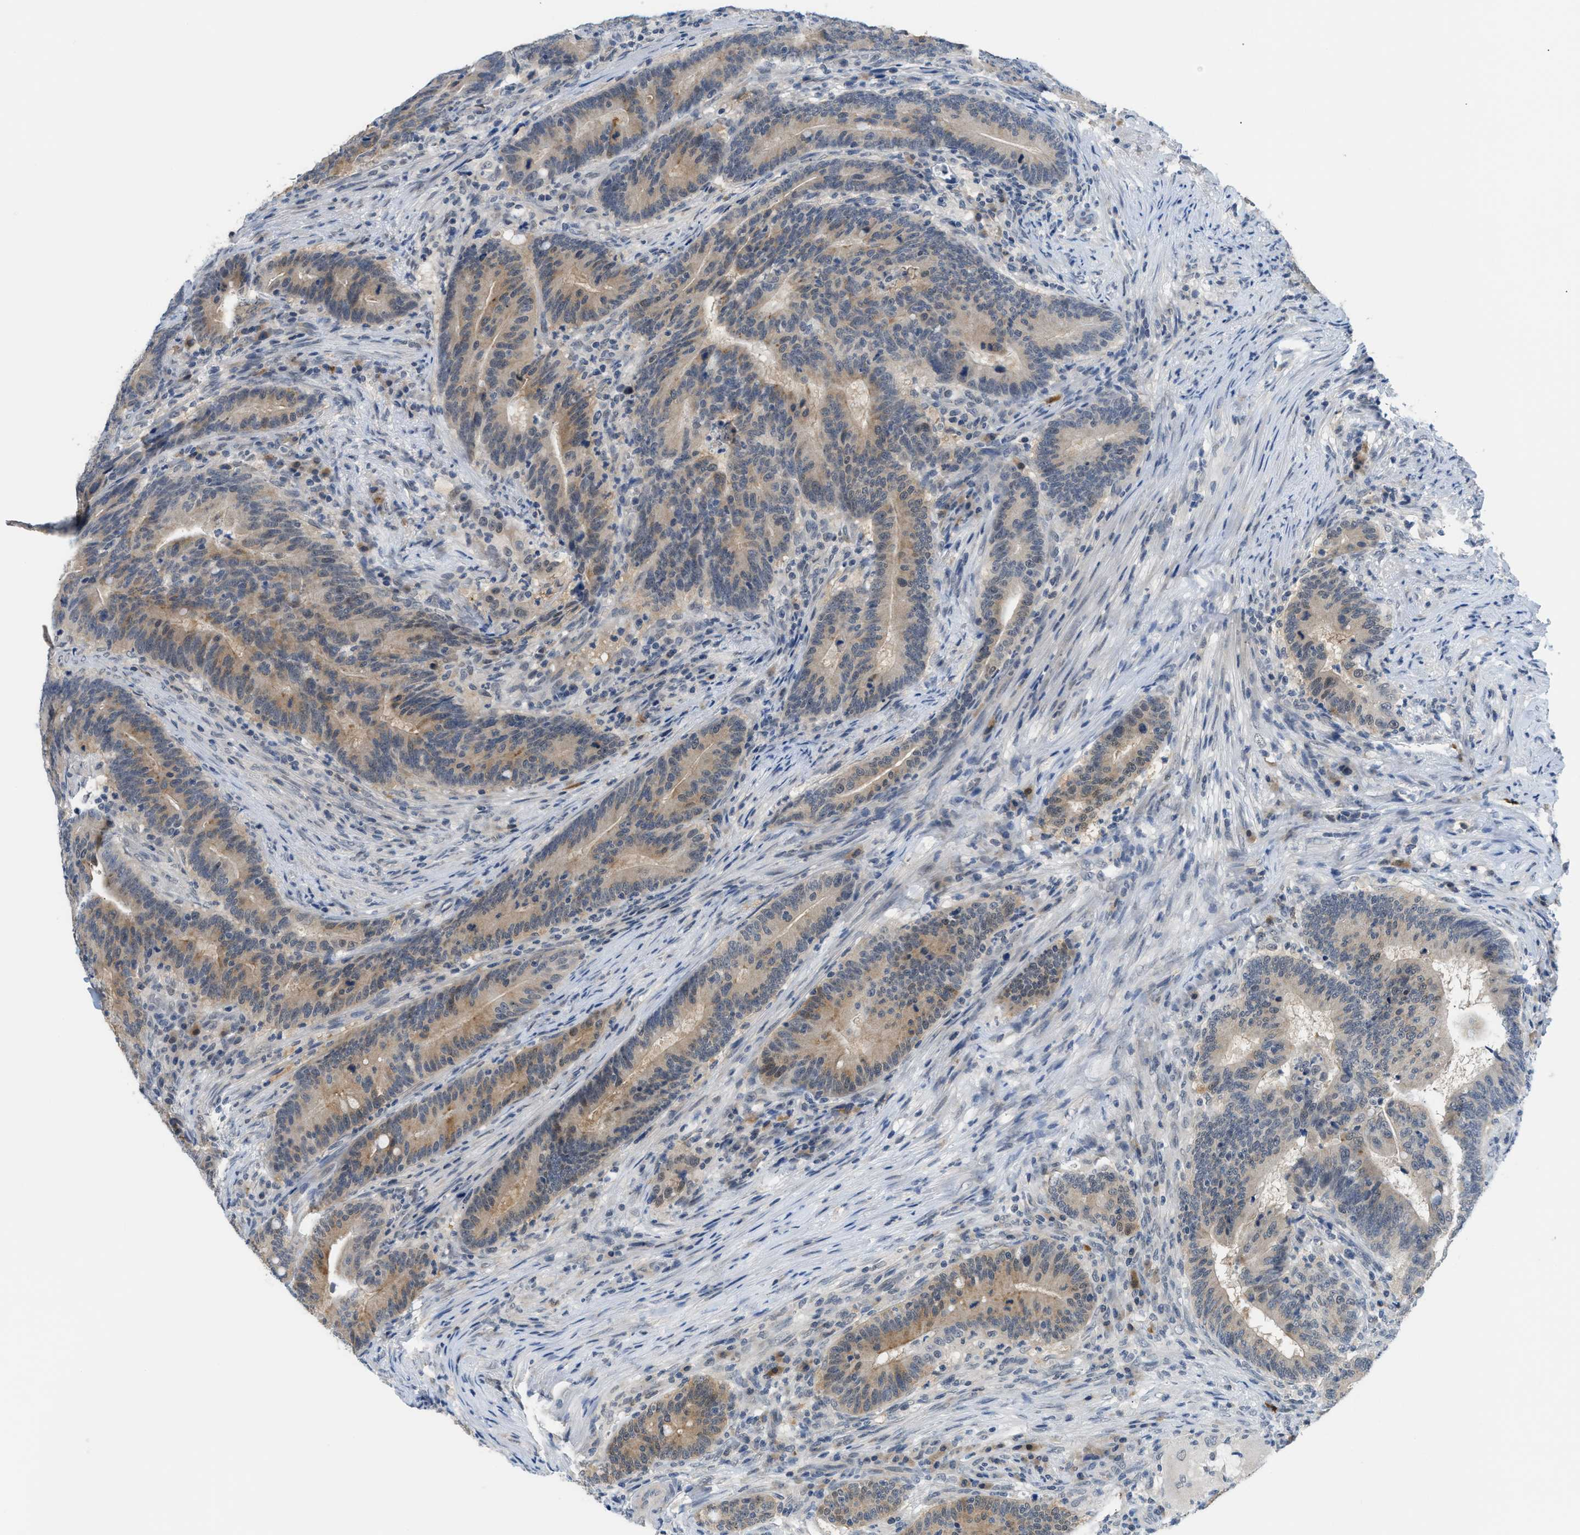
{"staining": {"intensity": "weak", "quantity": ">75%", "location": "cytoplasmic/membranous"}, "tissue": "colorectal cancer", "cell_type": "Tumor cells", "image_type": "cancer", "snomed": [{"axis": "morphology", "description": "Normal tissue, NOS"}, {"axis": "morphology", "description": "Adenocarcinoma, NOS"}, {"axis": "topography", "description": "Colon"}], "caption": "Tumor cells exhibit weak cytoplasmic/membranous staining in approximately >75% of cells in colorectal cancer (adenocarcinoma).", "gene": "PSAT1", "patient": {"sex": "female", "age": 66}}